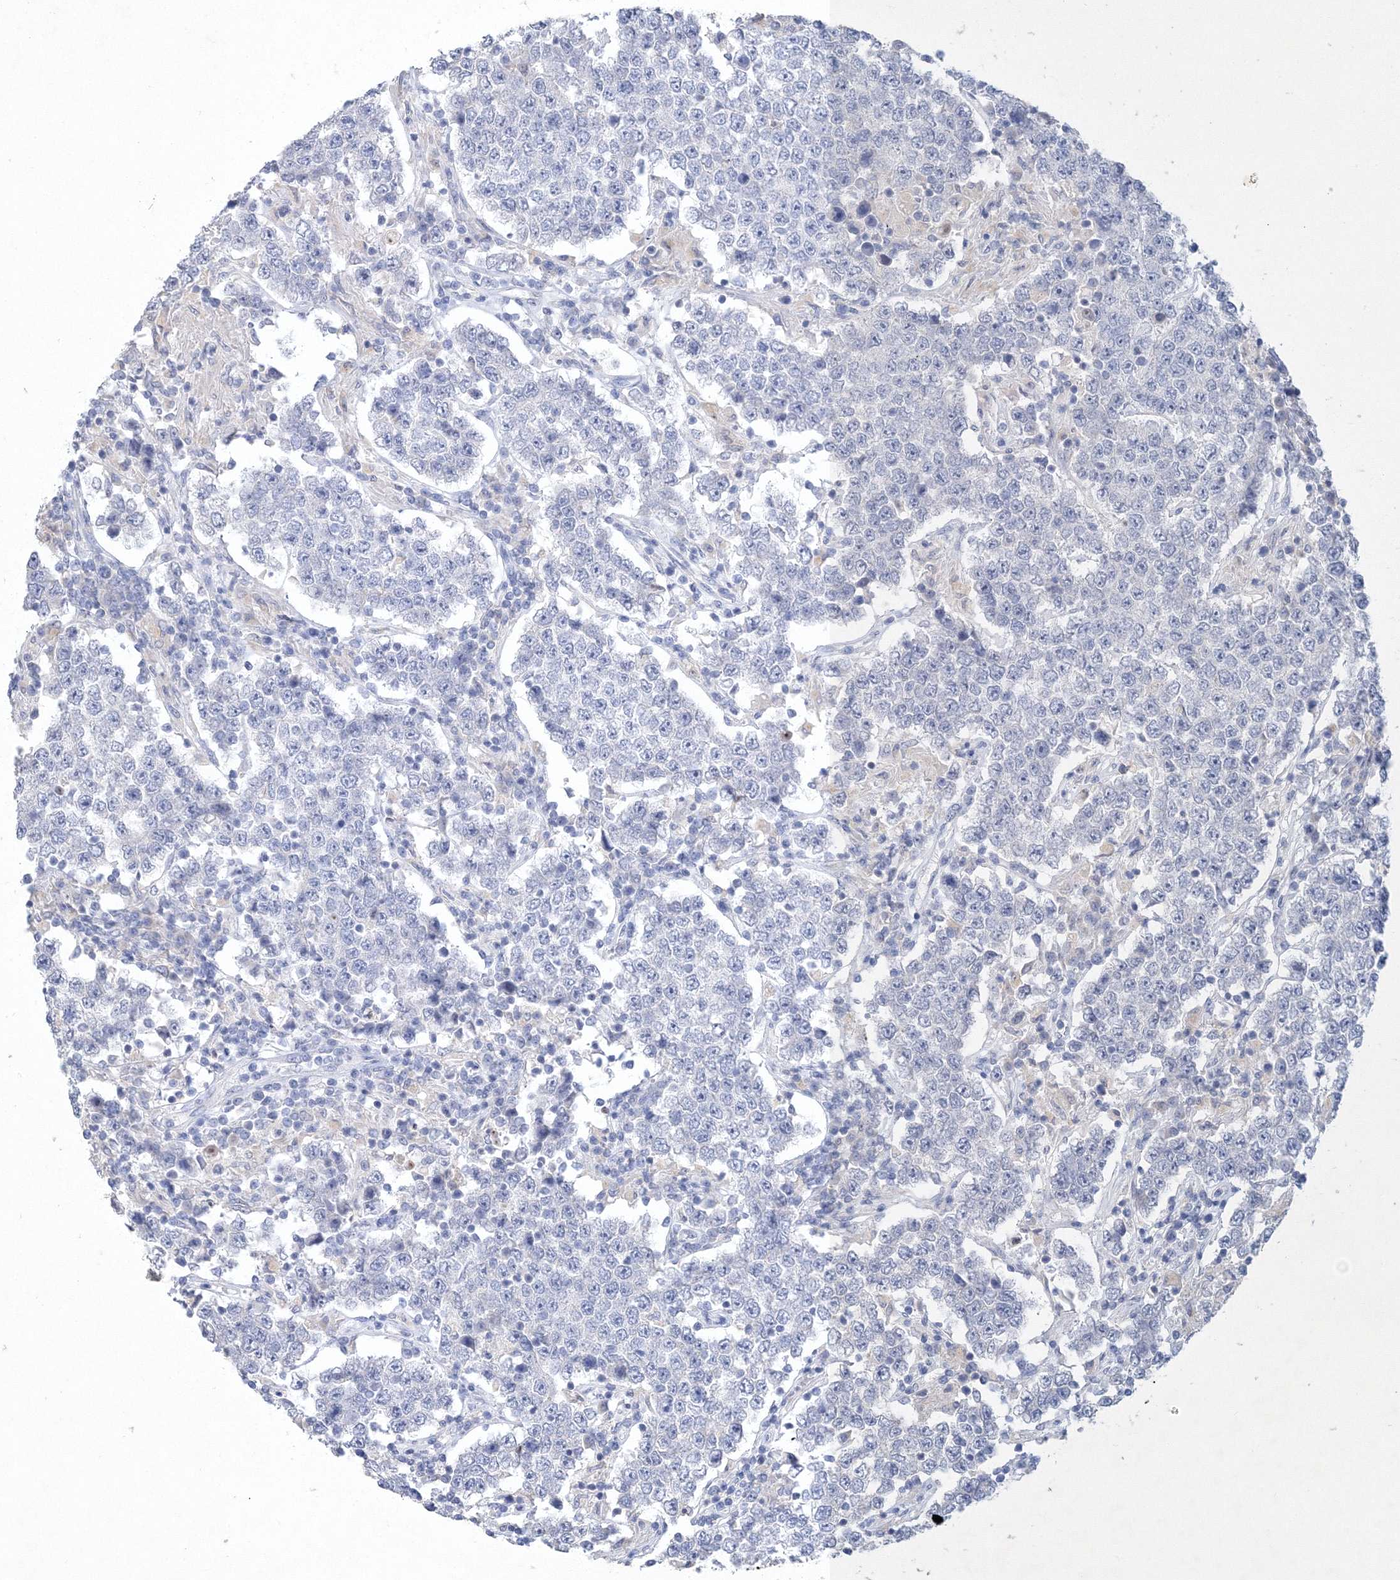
{"staining": {"intensity": "negative", "quantity": "none", "location": "none"}, "tissue": "testis cancer", "cell_type": "Tumor cells", "image_type": "cancer", "snomed": [{"axis": "morphology", "description": "Normal tissue, NOS"}, {"axis": "morphology", "description": "Urothelial carcinoma, High grade"}, {"axis": "morphology", "description": "Seminoma, NOS"}, {"axis": "morphology", "description": "Carcinoma, Embryonal, NOS"}, {"axis": "topography", "description": "Urinary bladder"}, {"axis": "topography", "description": "Testis"}], "caption": "This is an immunohistochemistry (IHC) image of human seminoma (testis). There is no positivity in tumor cells.", "gene": "OSBPL6", "patient": {"sex": "male", "age": 41}}